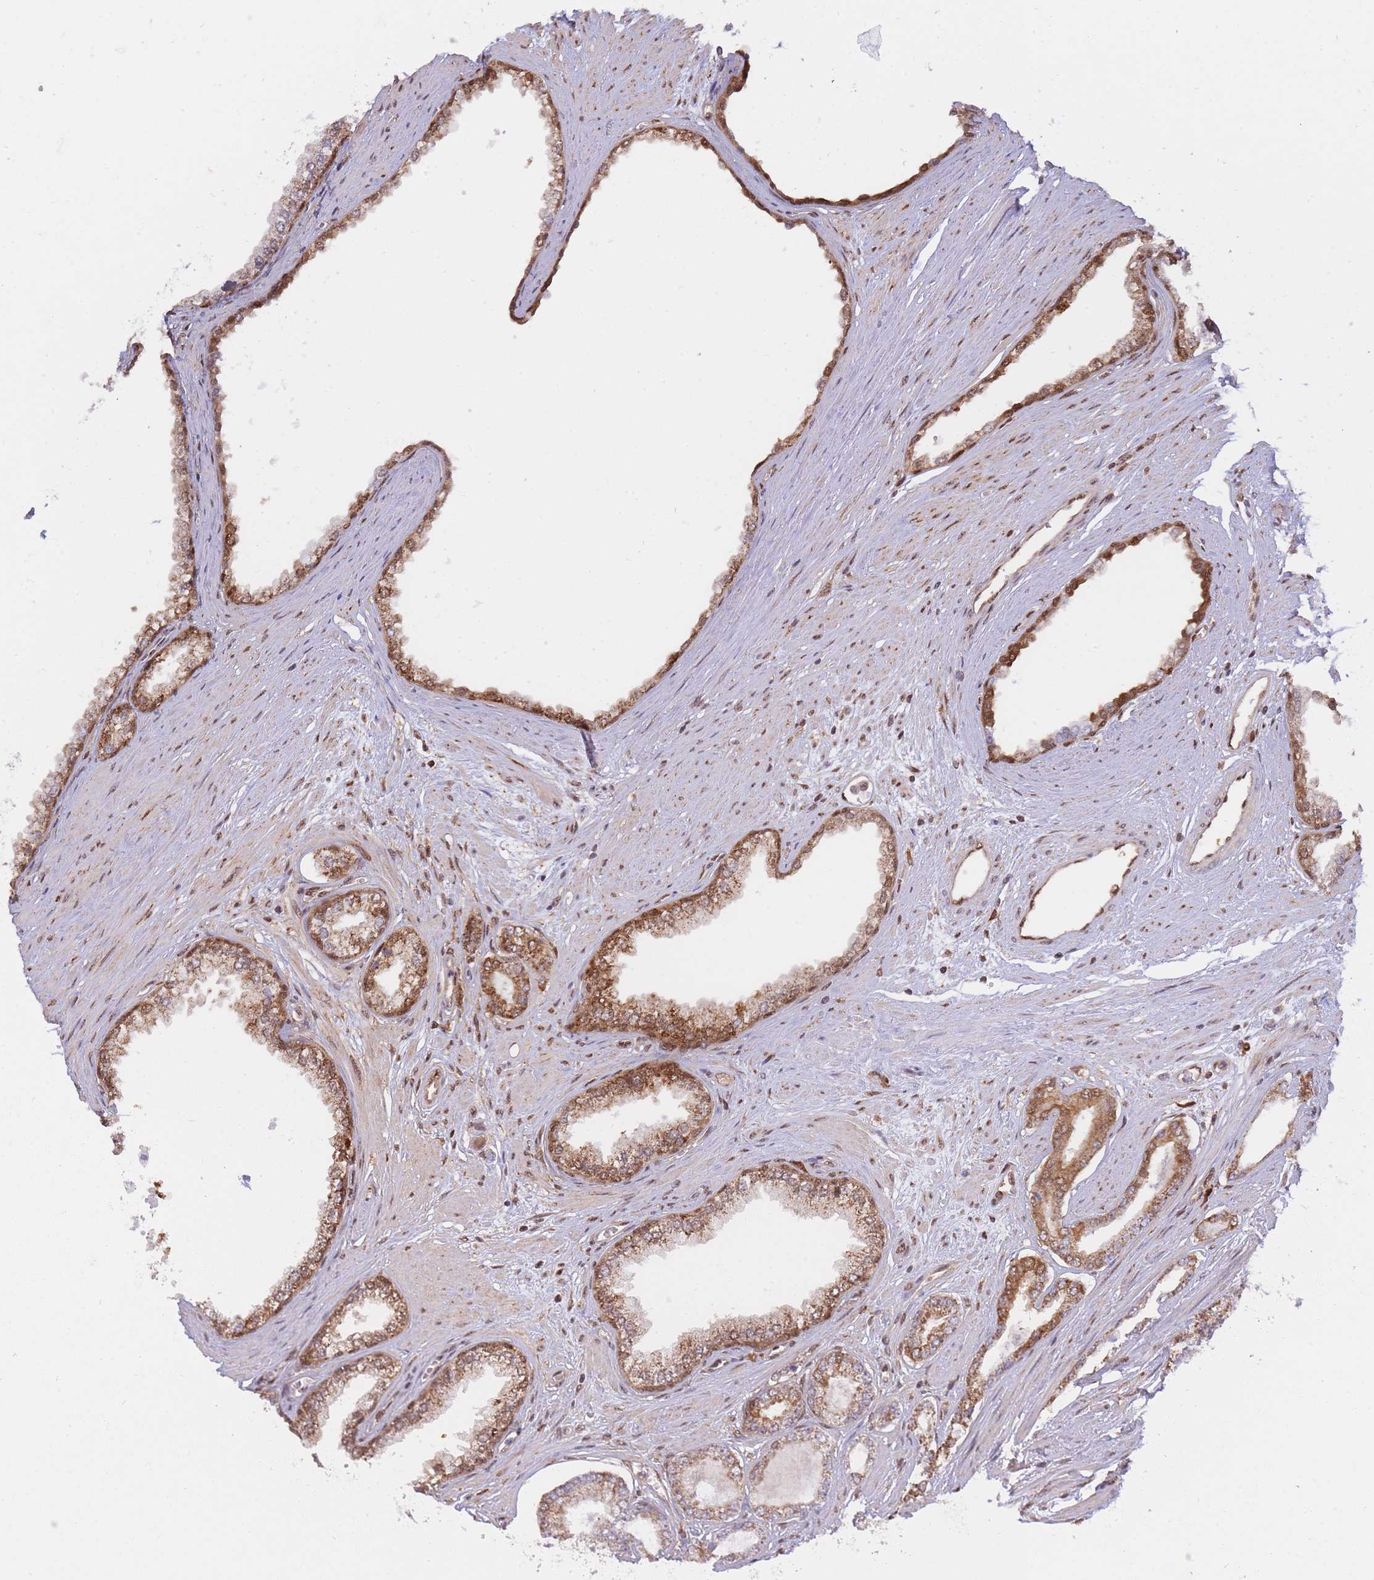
{"staining": {"intensity": "moderate", "quantity": ">75%", "location": "cytoplasmic/membranous,nuclear"}, "tissue": "prostate cancer", "cell_type": "Tumor cells", "image_type": "cancer", "snomed": [{"axis": "morphology", "description": "Adenocarcinoma, Low grade"}, {"axis": "topography", "description": "Prostate"}], "caption": "A histopathology image of prostate cancer (low-grade adenocarcinoma) stained for a protein displays moderate cytoplasmic/membranous and nuclear brown staining in tumor cells.", "gene": "NSFL1C", "patient": {"sex": "male", "age": 60}}